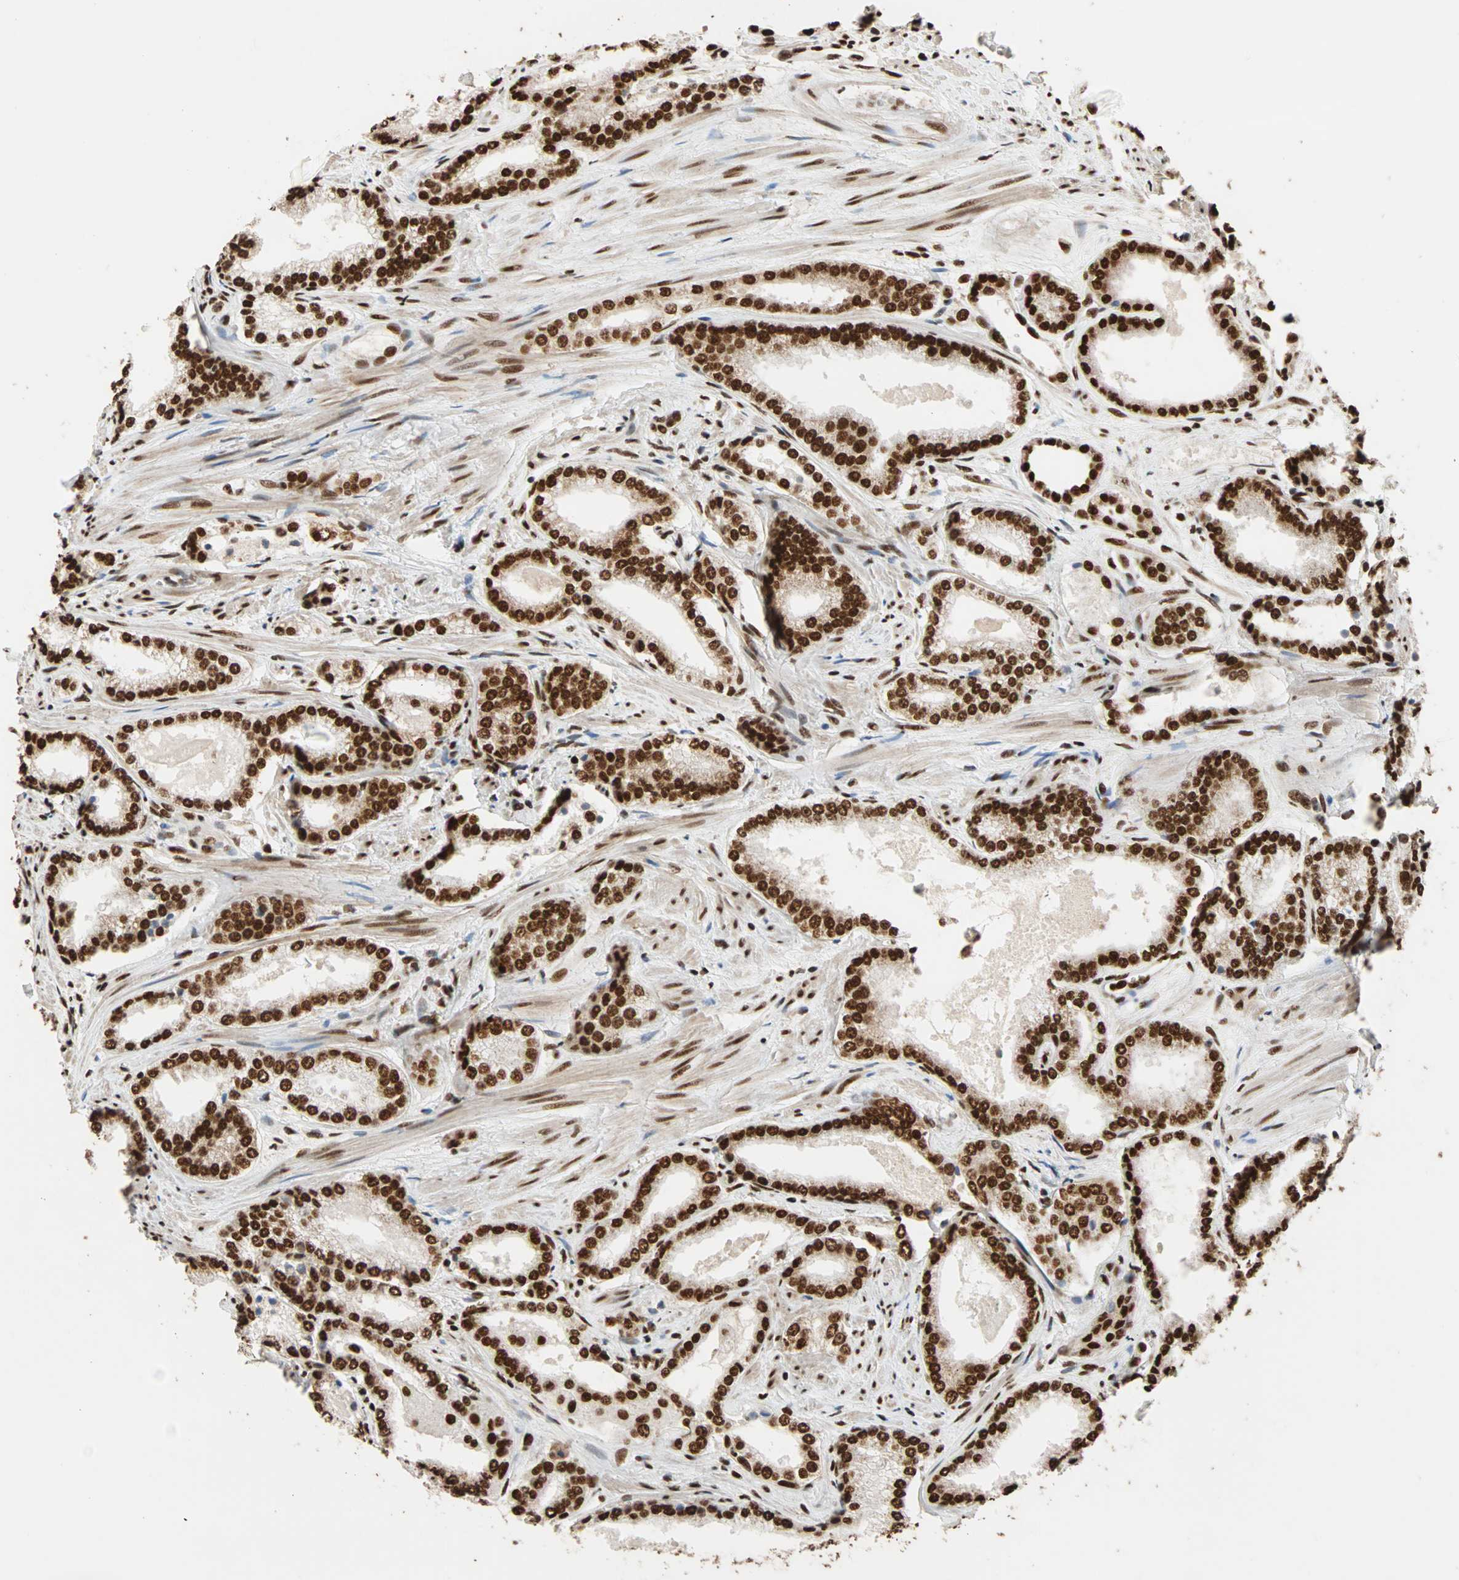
{"staining": {"intensity": "strong", "quantity": ">75%", "location": "nuclear"}, "tissue": "prostate cancer", "cell_type": "Tumor cells", "image_type": "cancer", "snomed": [{"axis": "morphology", "description": "Adenocarcinoma, Low grade"}, {"axis": "topography", "description": "Prostate"}], "caption": "Immunohistochemistry (IHC) photomicrograph of neoplastic tissue: prostate cancer (low-grade adenocarcinoma) stained using immunohistochemistry (IHC) demonstrates high levels of strong protein expression localized specifically in the nuclear of tumor cells, appearing as a nuclear brown color.", "gene": "ILF2", "patient": {"sex": "male", "age": 60}}